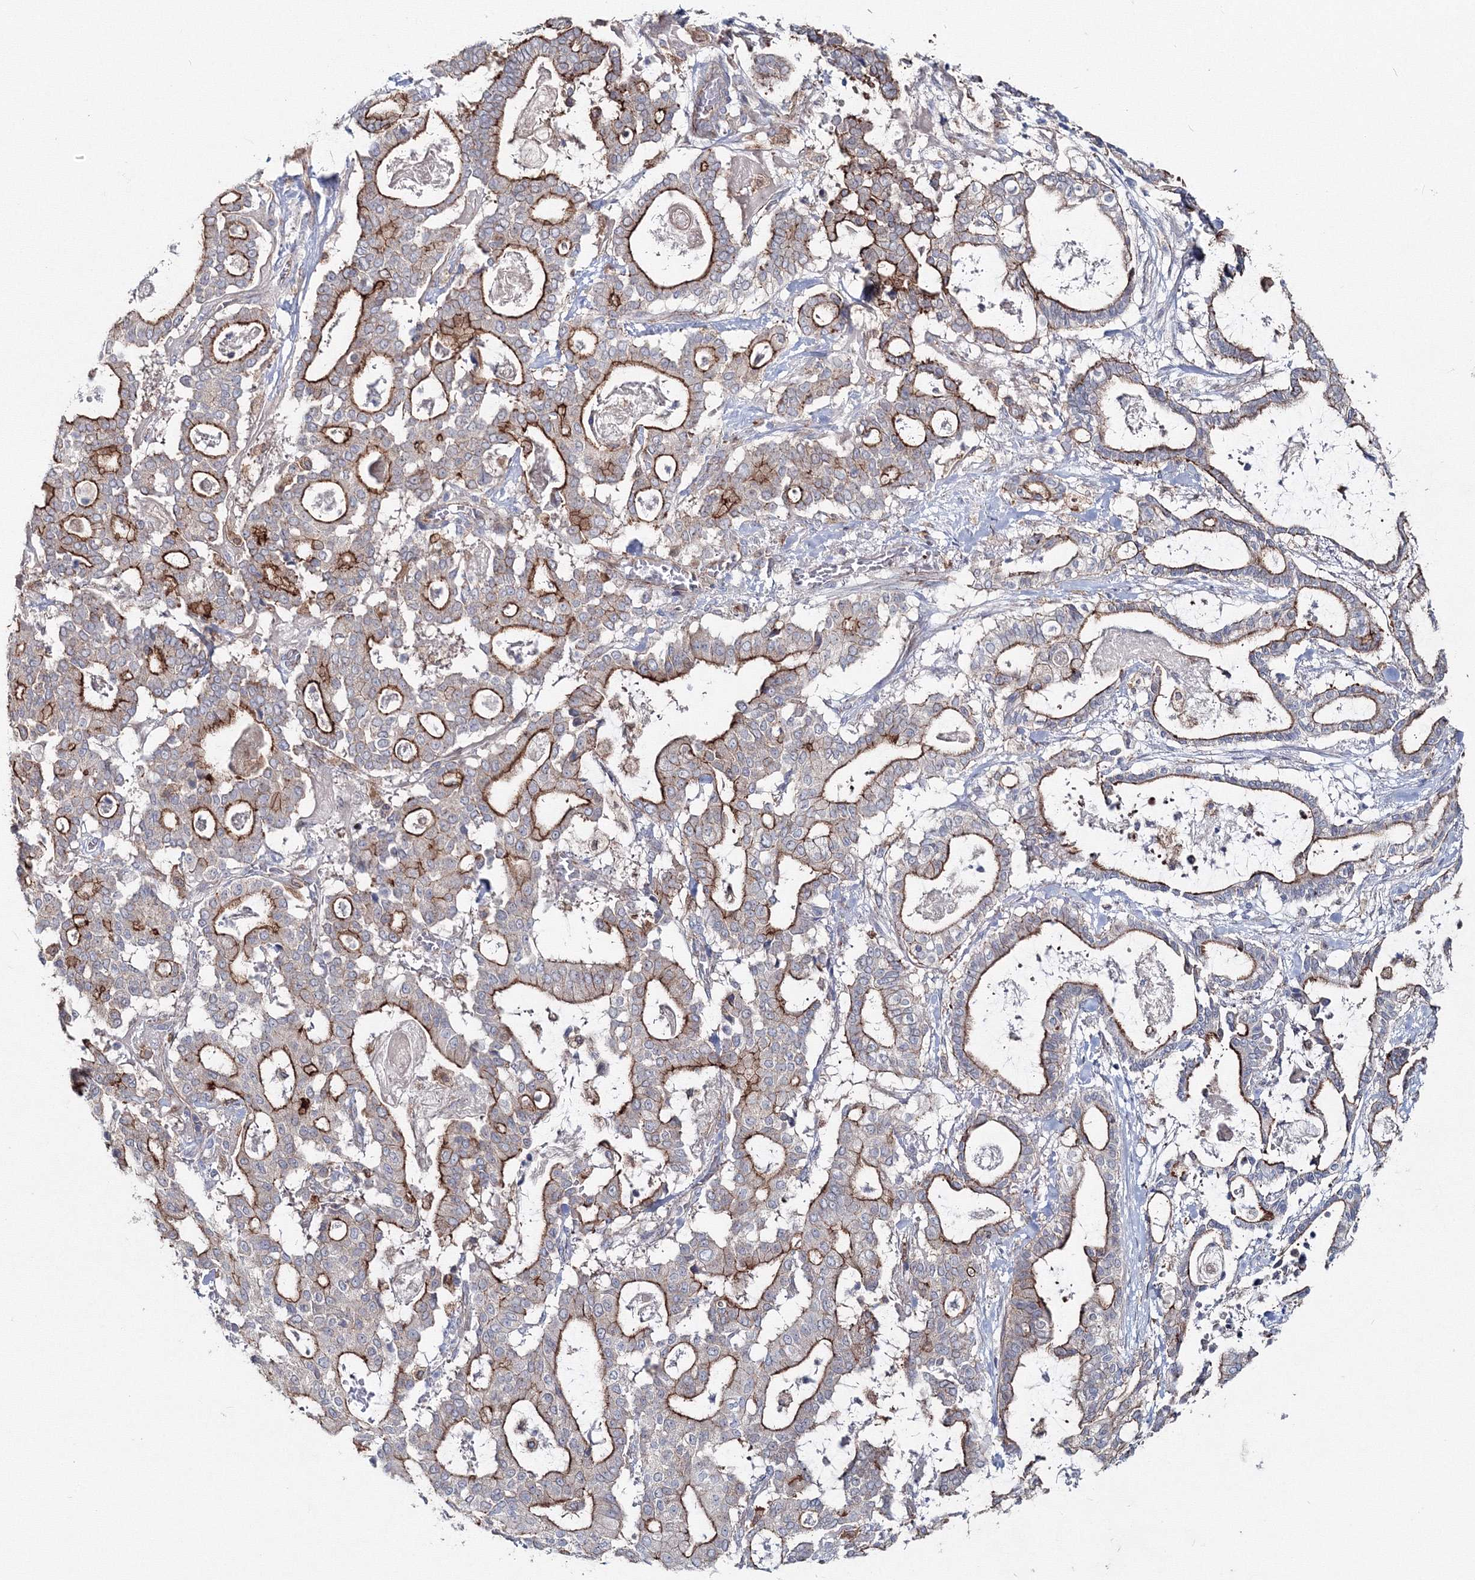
{"staining": {"intensity": "strong", "quantity": ">75%", "location": "cytoplasmic/membranous"}, "tissue": "pancreatic cancer", "cell_type": "Tumor cells", "image_type": "cancer", "snomed": [{"axis": "morphology", "description": "Adenocarcinoma, NOS"}, {"axis": "topography", "description": "Pancreas"}], "caption": "High-magnification brightfield microscopy of adenocarcinoma (pancreatic) stained with DAB (3,3'-diaminobenzidine) (brown) and counterstained with hematoxylin (blue). tumor cells exhibit strong cytoplasmic/membranous expression is appreciated in approximately>75% of cells.", "gene": "GGA2", "patient": {"sex": "male", "age": 63}}